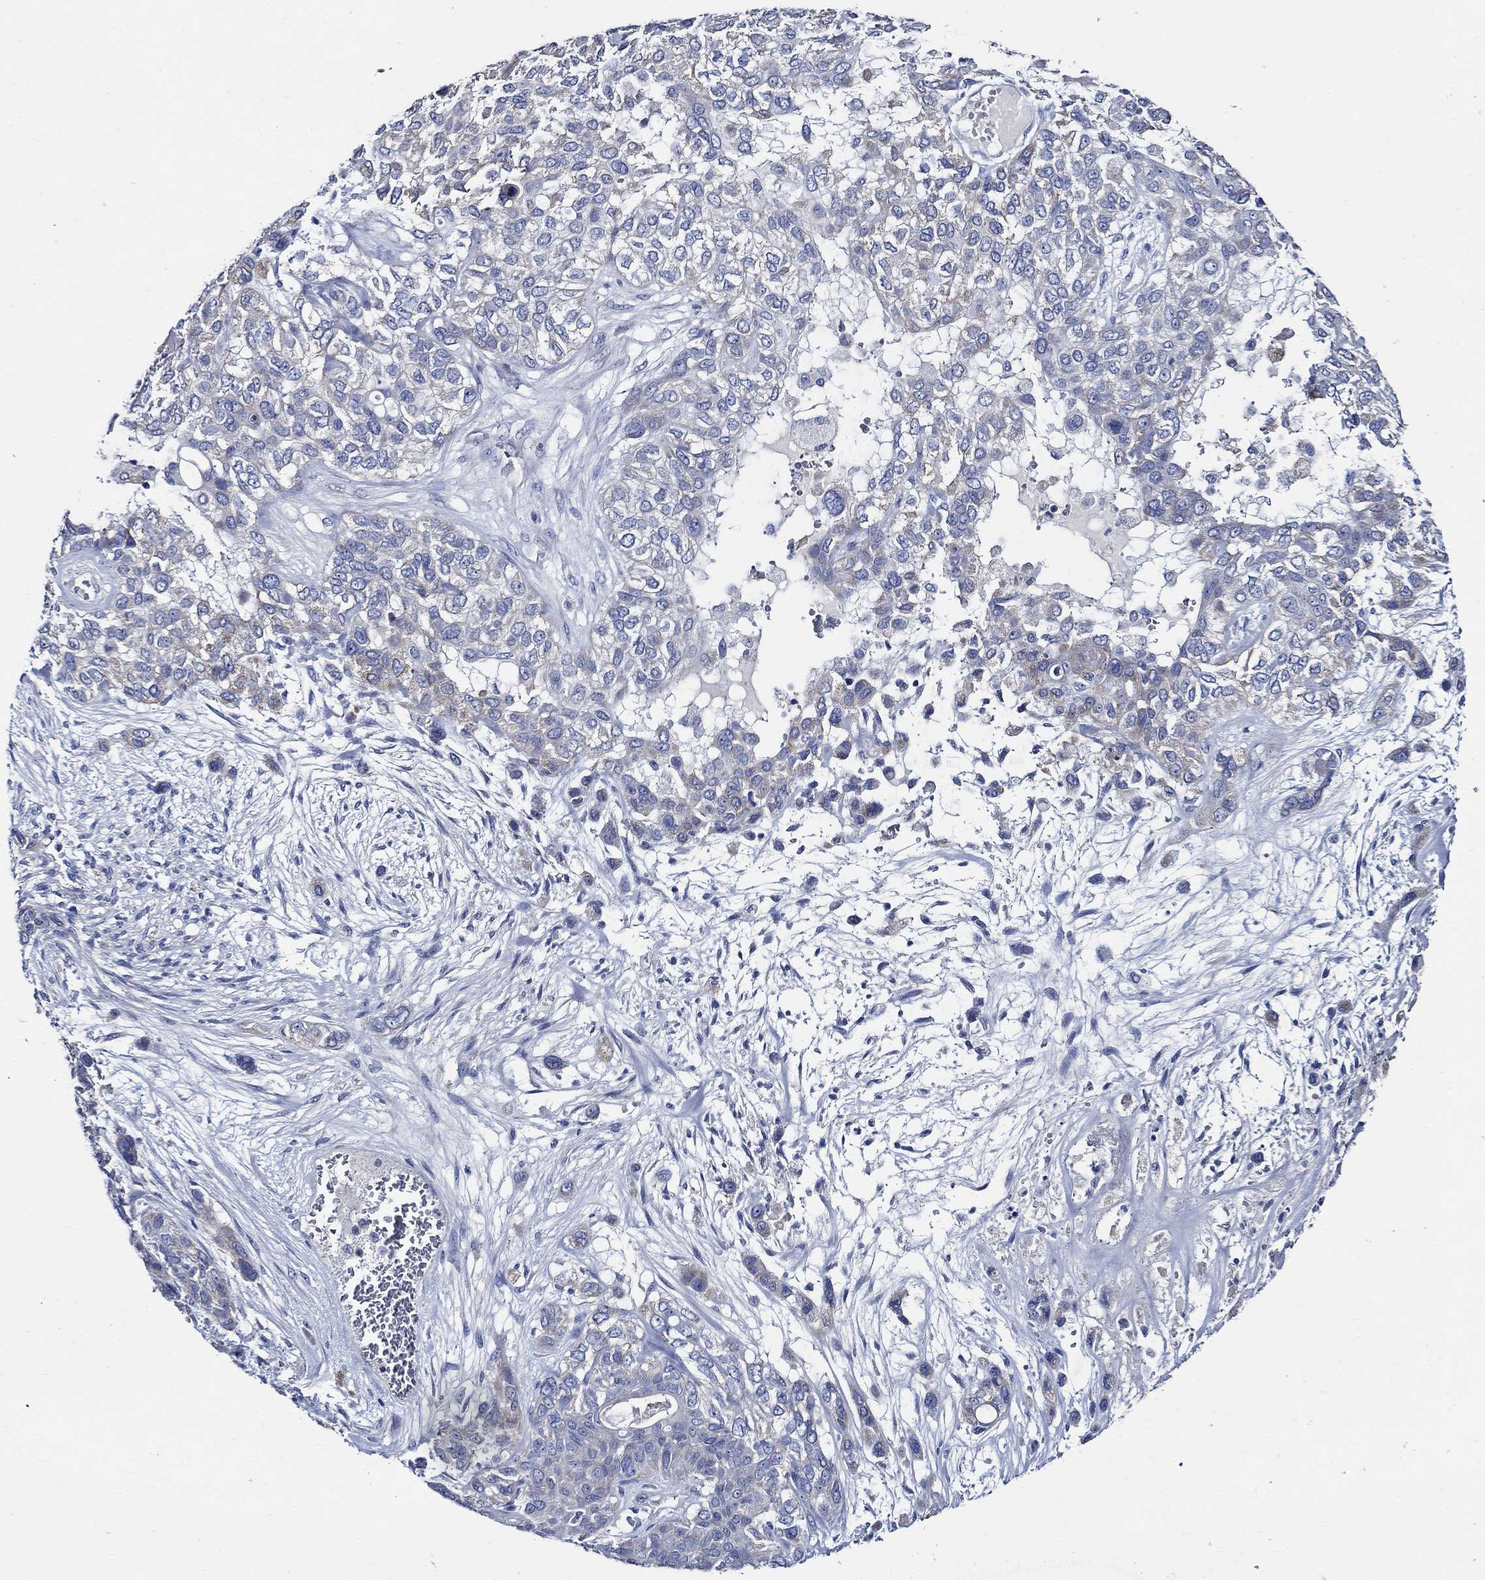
{"staining": {"intensity": "negative", "quantity": "none", "location": "none"}, "tissue": "lung cancer", "cell_type": "Tumor cells", "image_type": "cancer", "snomed": [{"axis": "morphology", "description": "Squamous cell carcinoma, NOS"}, {"axis": "topography", "description": "Lung"}], "caption": "Tumor cells show no significant expression in lung squamous cell carcinoma.", "gene": "SKOR1", "patient": {"sex": "female", "age": 70}}